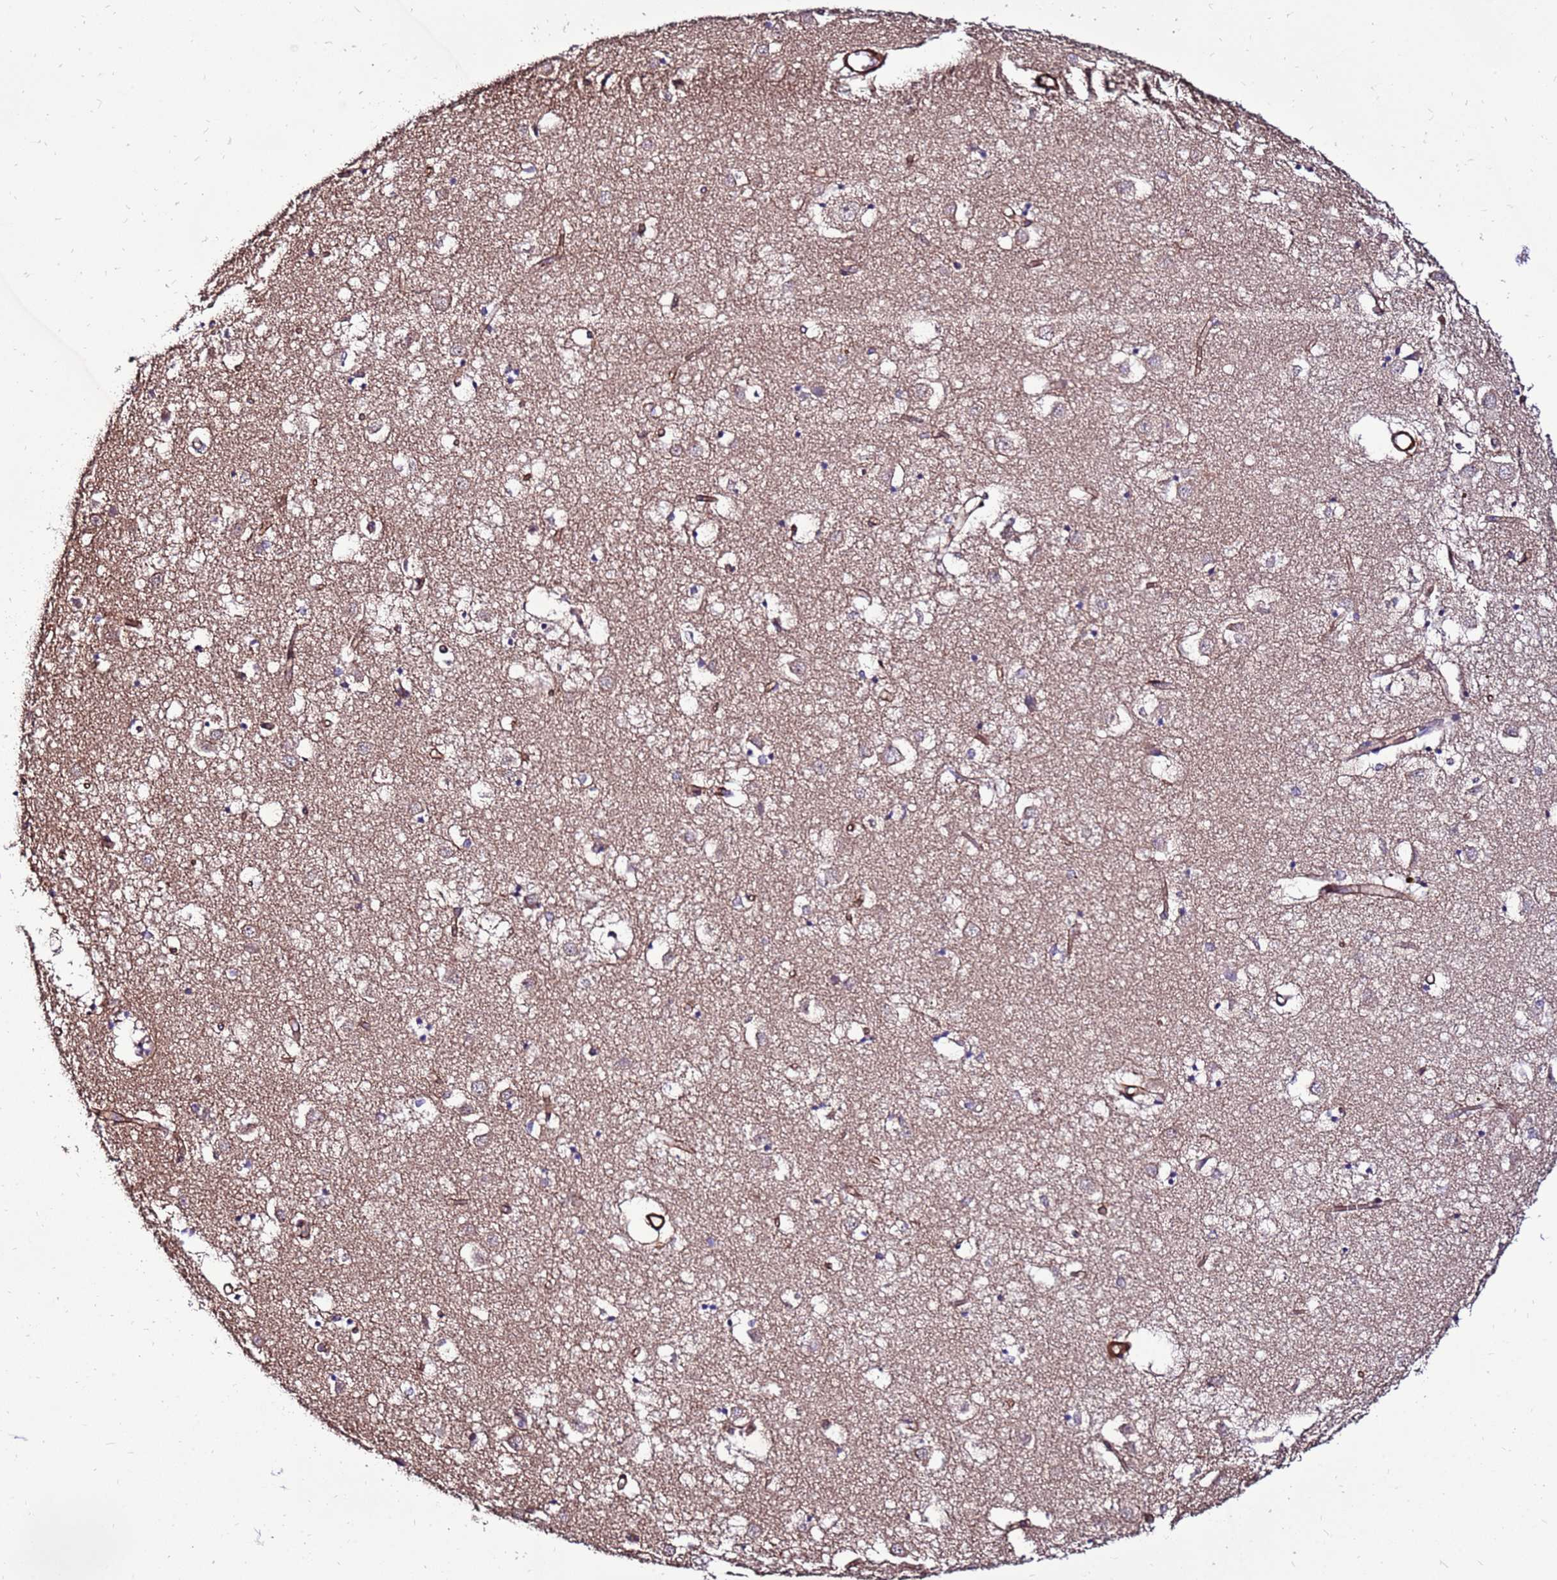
{"staining": {"intensity": "negative", "quantity": "none", "location": "none"}, "tissue": "caudate", "cell_type": "Glial cells", "image_type": "normal", "snomed": [{"axis": "morphology", "description": "Normal tissue, NOS"}, {"axis": "topography", "description": "Lateral ventricle wall"}], "caption": "Histopathology image shows no protein positivity in glial cells of benign caudate.", "gene": "EI24", "patient": {"sex": "male", "age": 70}}